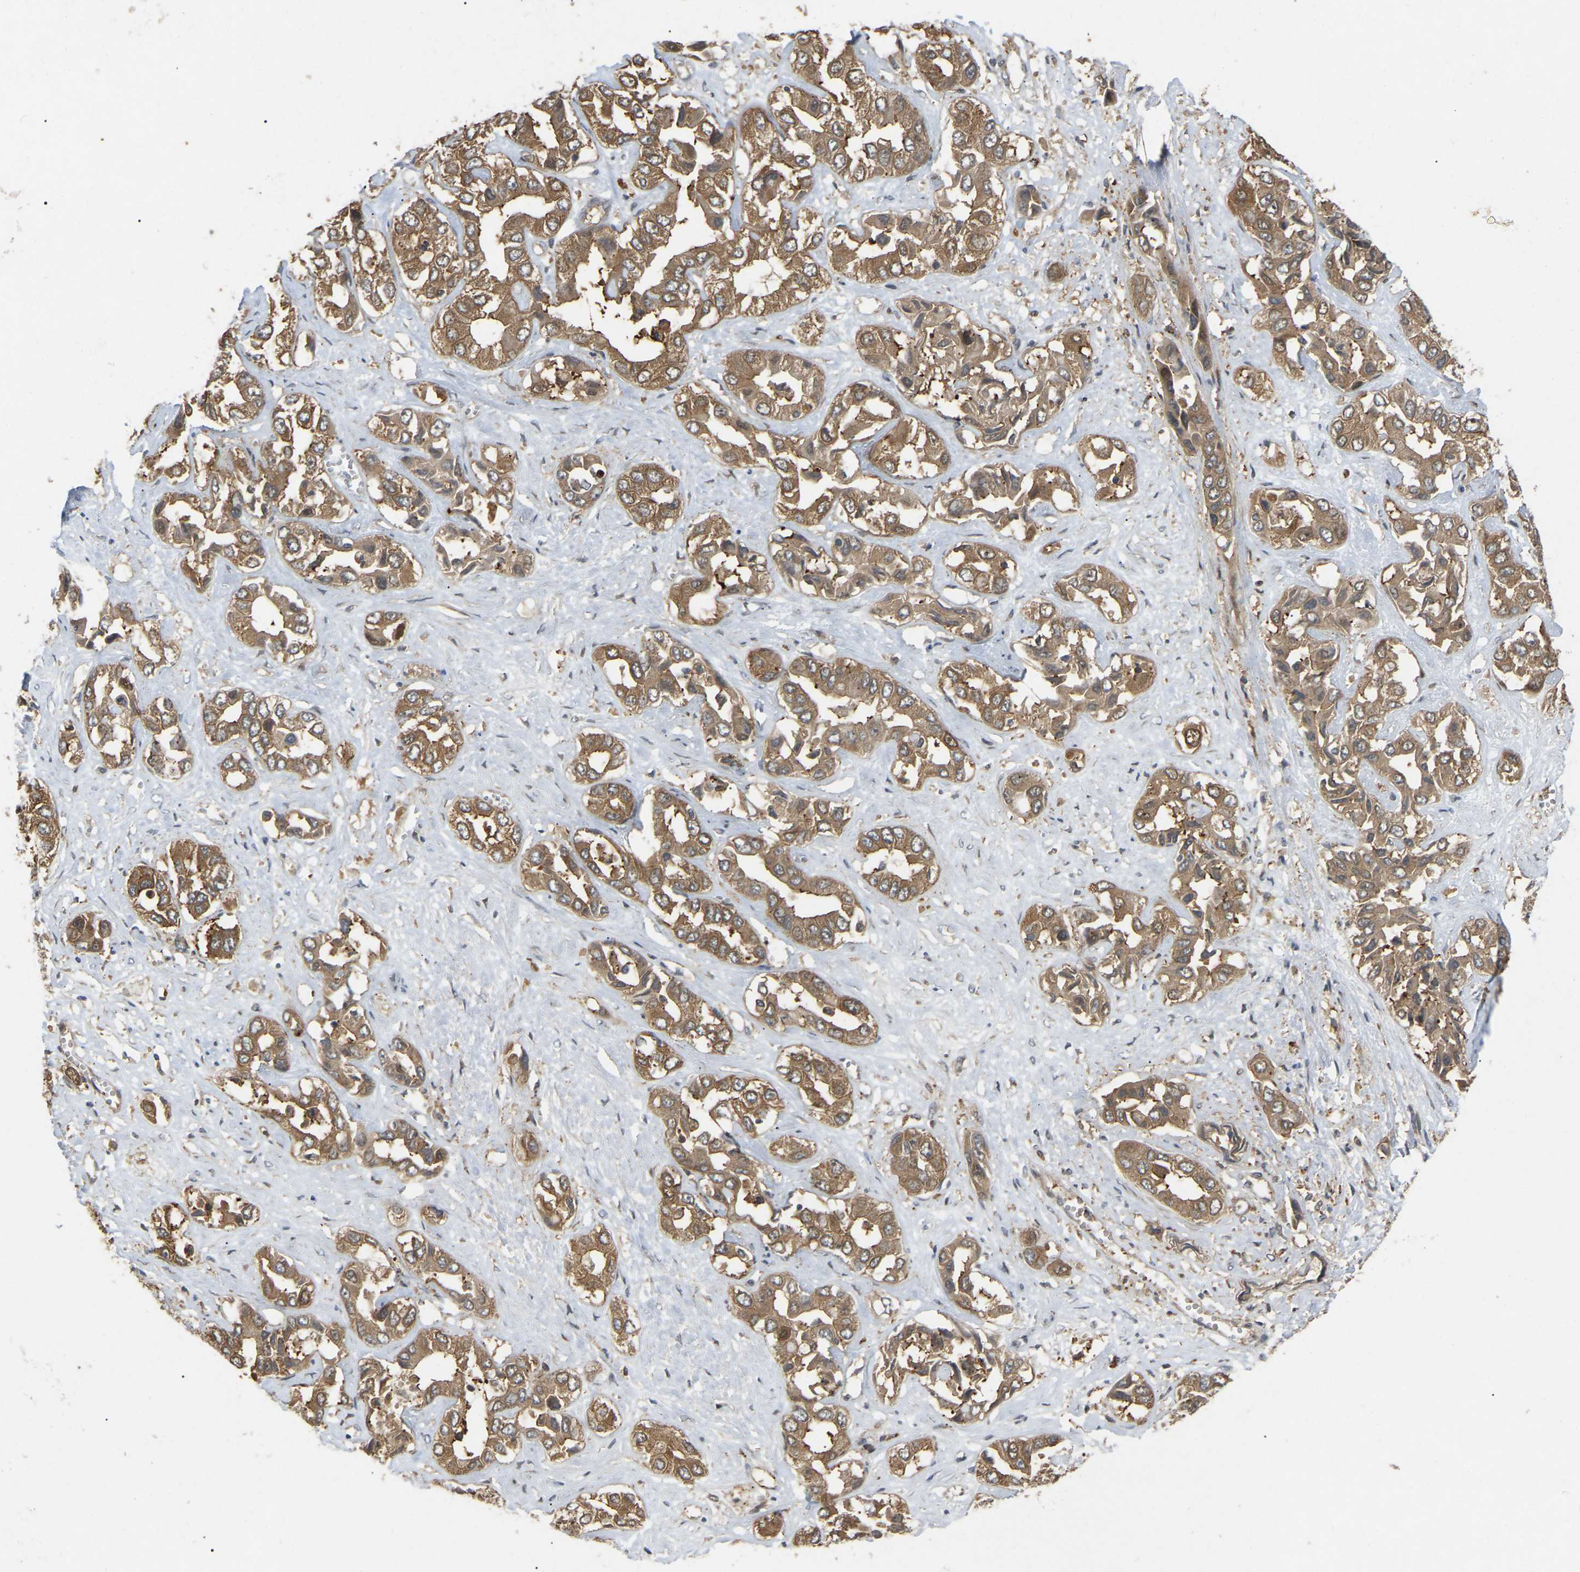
{"staining": {"intensity": "moderate", "quantity": ">75%", "location": "cytoplasmic/membranous"}, "tissue": "liver cancer", "cell_type": "Tumor cells", "image_type": "cancer", "snomed": [{"axis": "morphology", "description": "Cholangiocarcinoma"}, {"axis": "topography", "description": "Liver"}], "caption": "This is a histology image of immunohistochemistry (IHC) staining of liver cholangiocarcinoma, which shows moderate staining in the cytoplasmic/membranous of tumor cells.", "gene": "KIAA1549", "patient": {"sex": "female", "age": 52}}